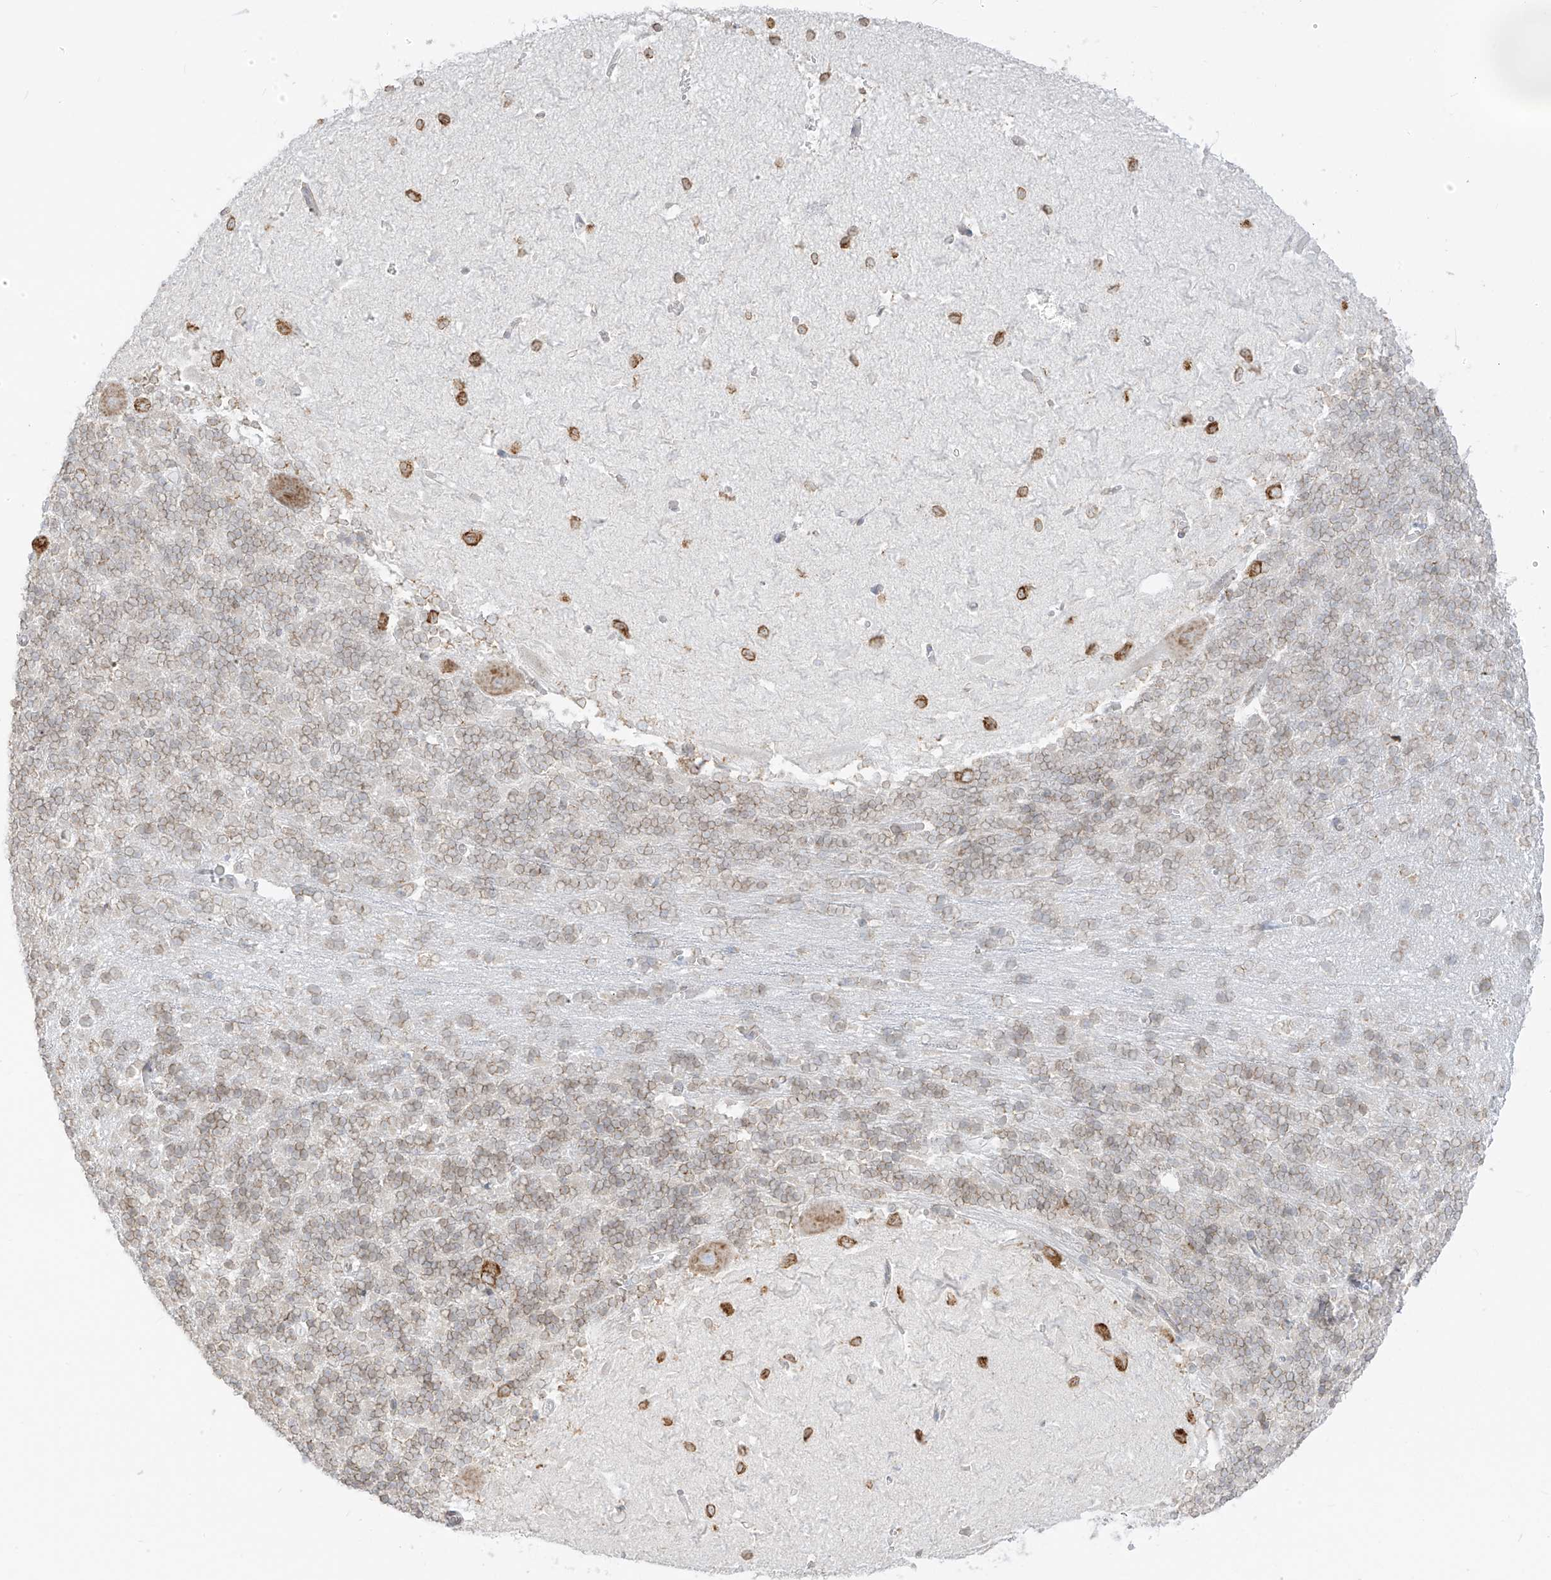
{"staining": {"intensity": "weak", "quantity": "25%-75%", "location": "cytoplasmic/membranous"}, "tissue": "cerebellum", "cell_type": "Cells in granular layer", "image_type": "normal", "snomed": [{"axis": "morphology", "description": "Normal tissue, NOS"}, {"axis": "topography", "description": "Cerebellum"}], "caption": "DAB (3,3'-diaminobenzidine) immunohistochemical staining of unremarkable cerebellum exhibits weak cytoplasmic/membranous protein staining in approximately 25%-75% of cells in granular layer.", "gene": "LRRC59", "patient": {"sex": "male", "age": 37}}